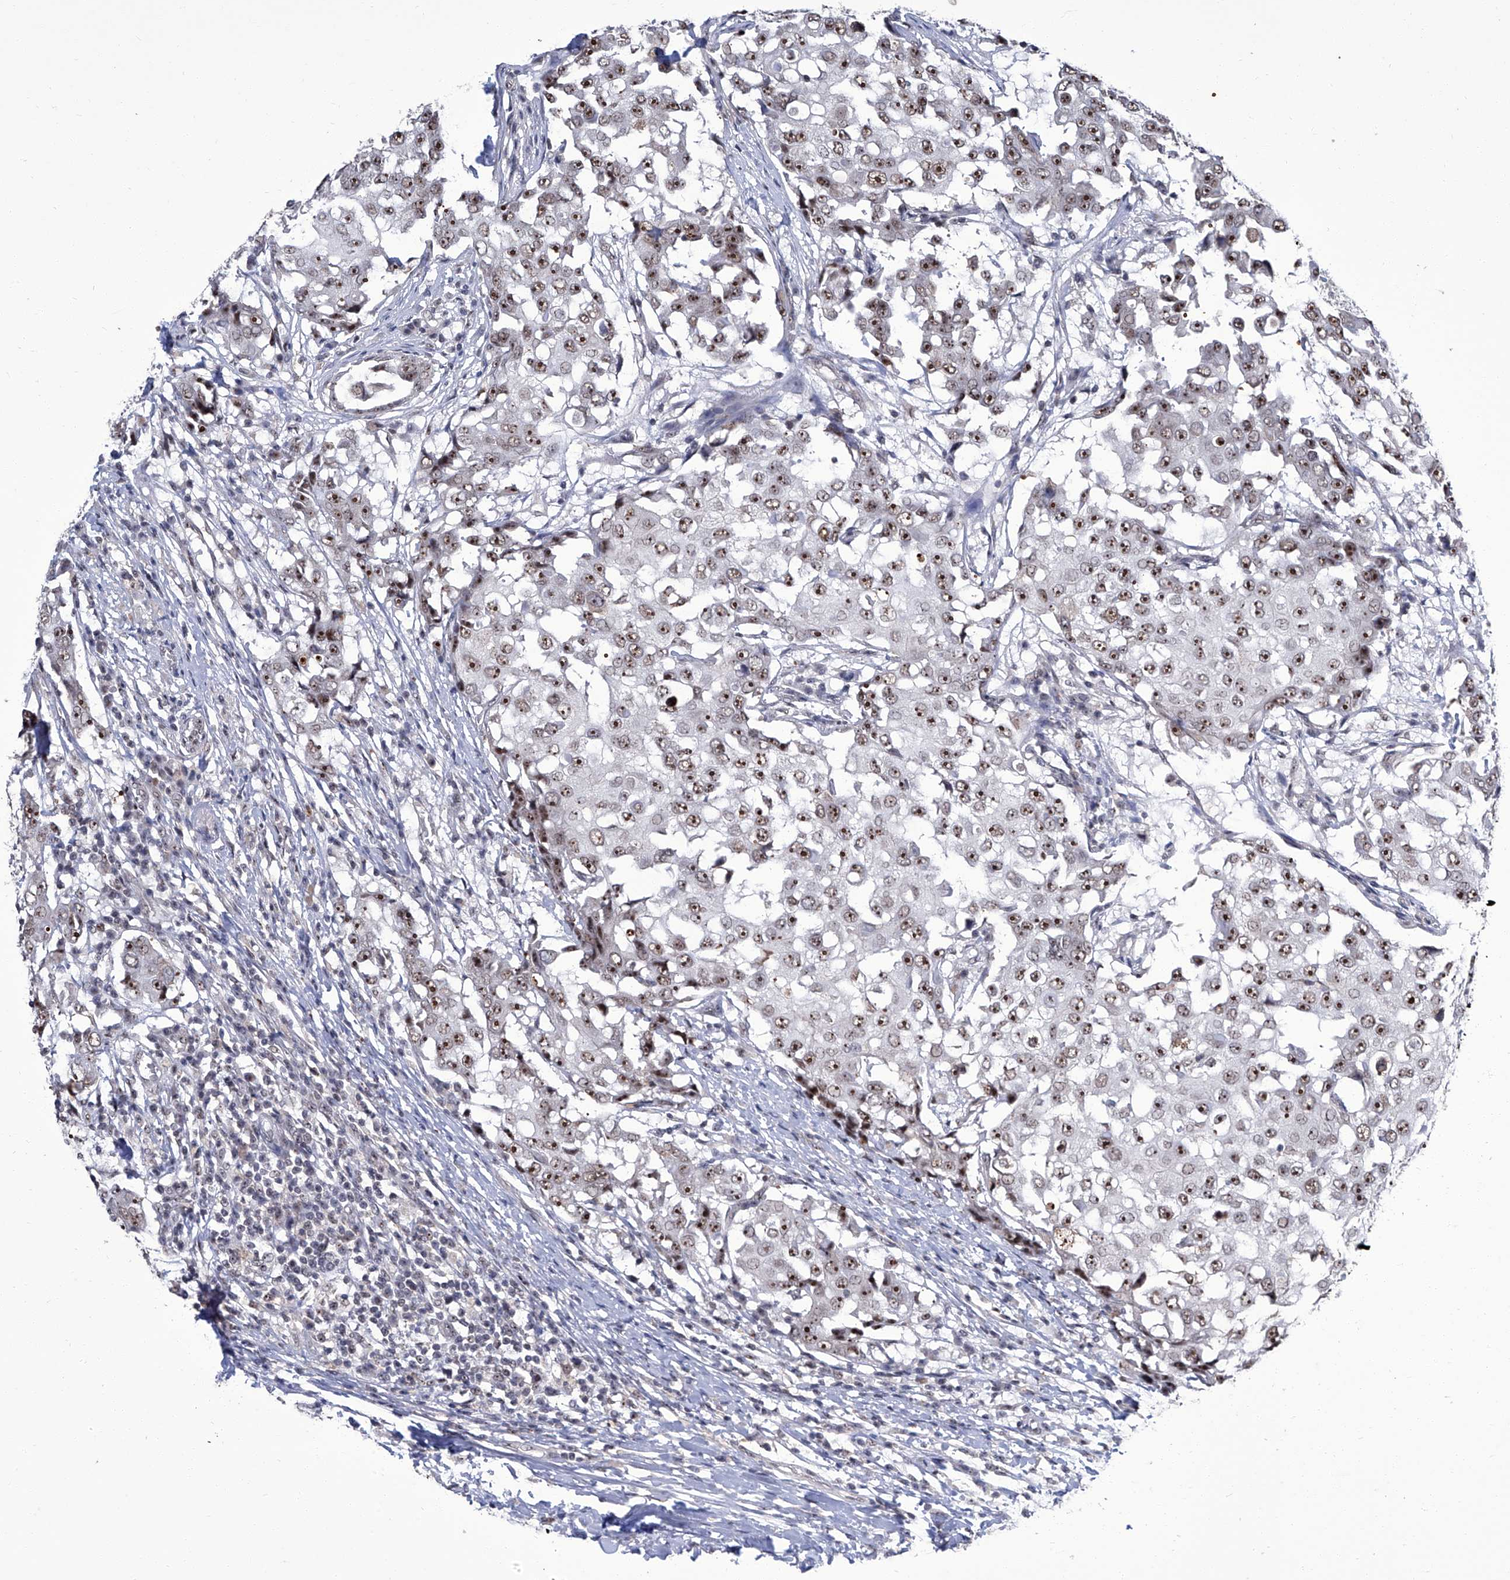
{"staining": {"intensity": "strong", "quantity": ">75%", "location": "nuclear"}, "tissue": "breast cancer", "cell_type": "Tumor cells", "image_type": "cancer", "snomed": [{"axis": "morphology", "description": "Duct carcinoma"}, {"axis": "topography", "description": "Breast"}], "caption": "Strong nuclear protein expression is identified in about >75% of tumor cells in infiltrating ductal carcinoma (breast).", "gene": "CMTR1", "patient": {"sex": "female", "age": 27}}